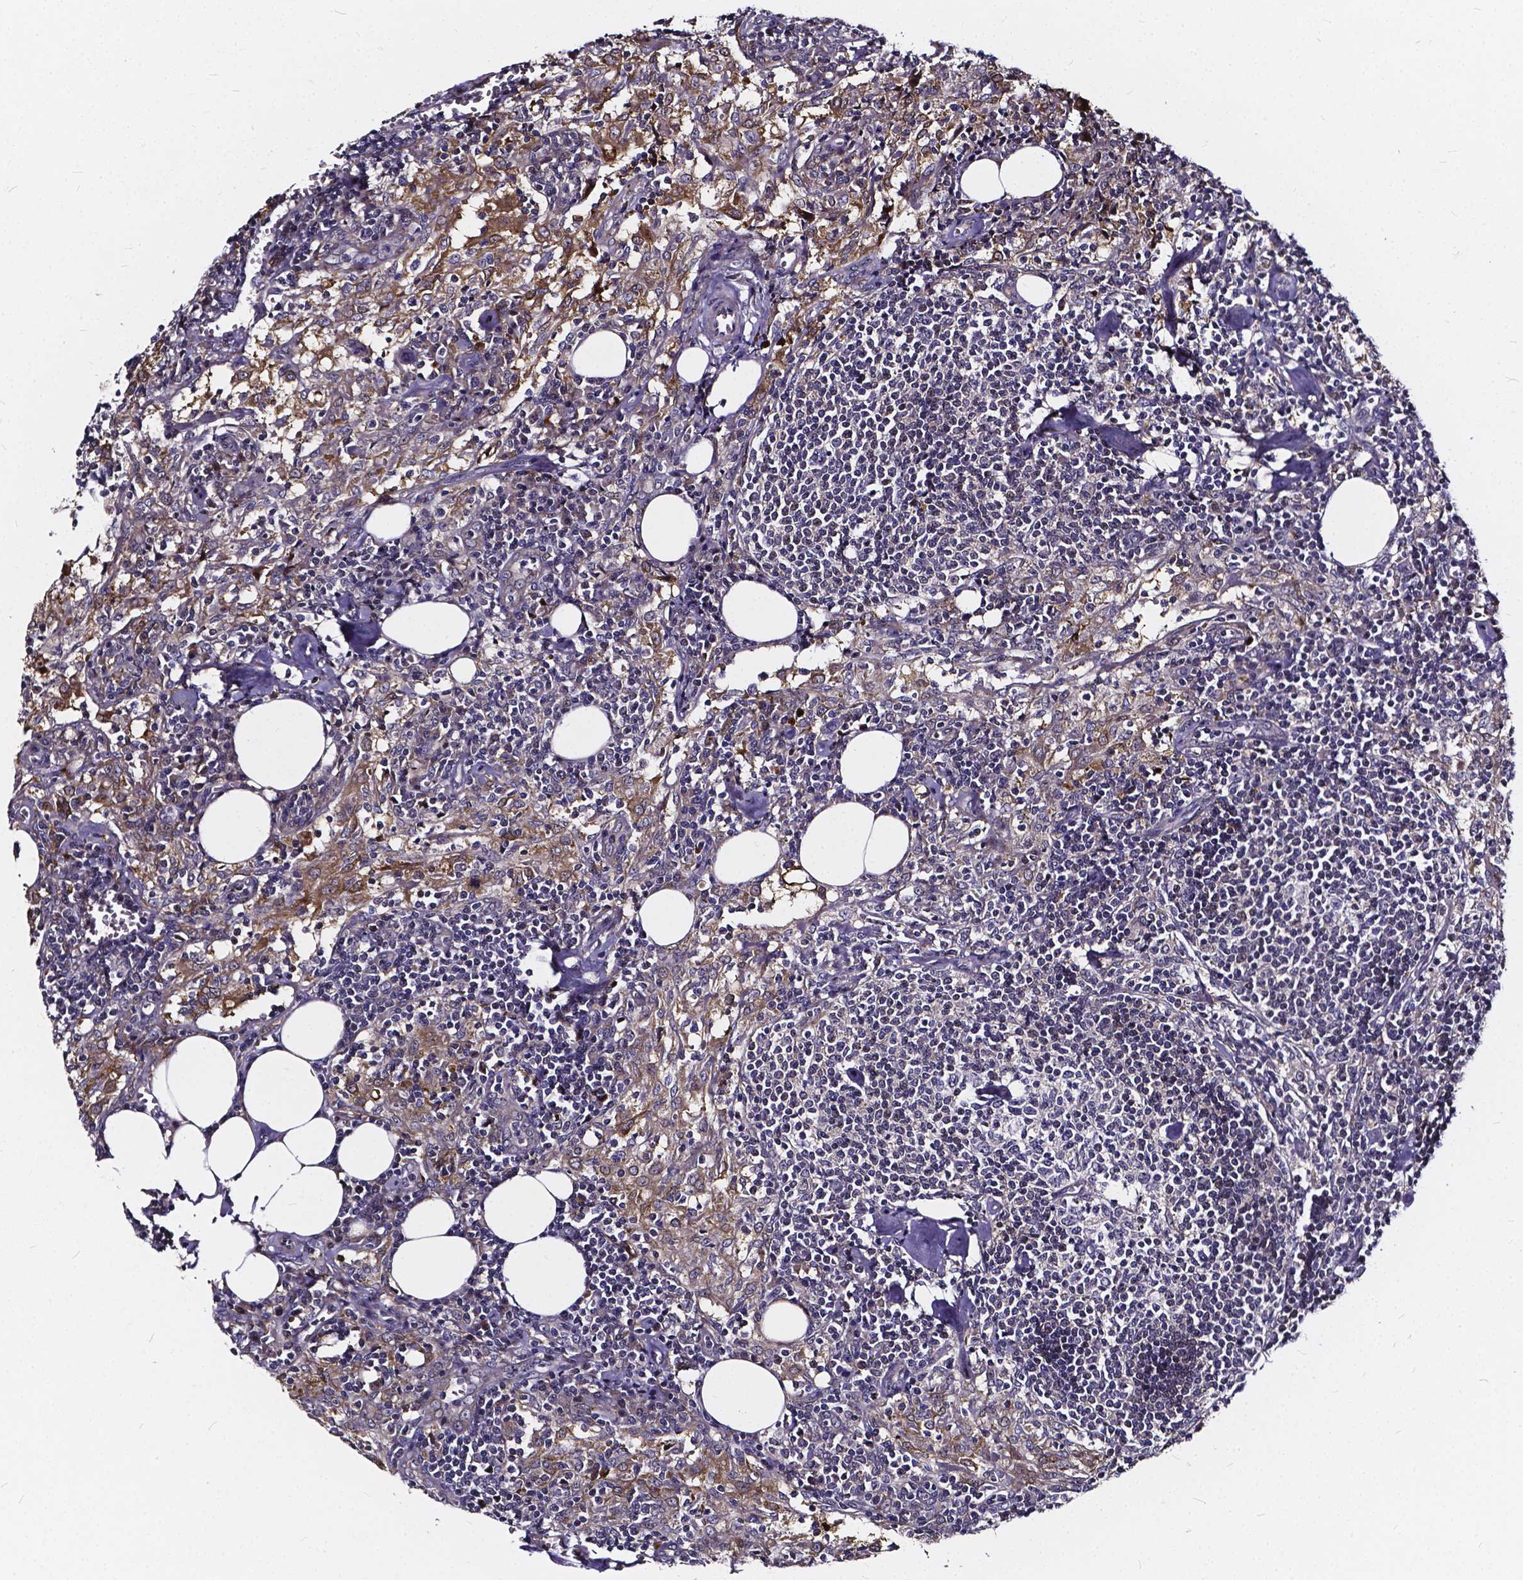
{"staining": {"intensity": "negative", "quantity": "none", "location": "none"}, "tissue": "lymph node", "cell_type": "Germinal center cells", "image_type": "normal", "snomed": [{"axis": "morphology", "description": "Normal tissue, NOS"}, {"axis": "topography", "description": "Lymph node"}], "caption": "A histopathology image of lymph node stained for a protein reveals no brown staining in germinal center cells. (DAB IHC with hematoxylin counter stain).", "gene": "SOWAHA", "patient": {"sex": "male", "age": 55}}